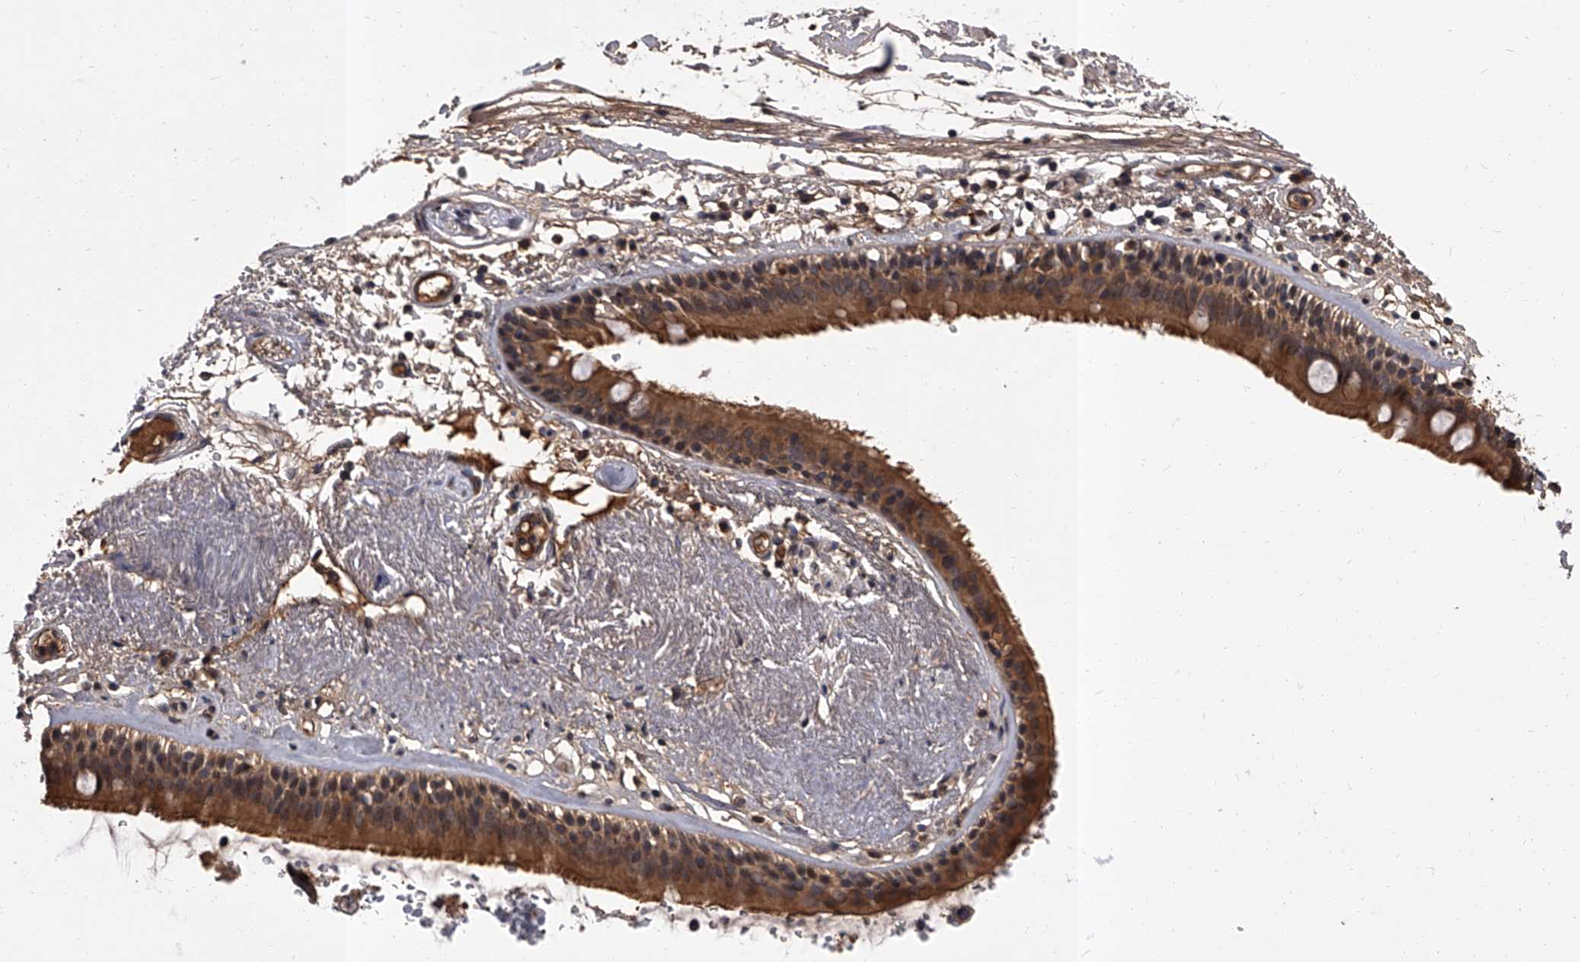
{"staining": {"intensity": "moderate", "quantity": "25%-75%", "location": "cytoplasmic/membranous"}, "tissue": "adipose tissue", "cell_type": "Adipocytes", "image_type": "normal", "snomed": [{"axis": "morphology", "description": "Normal tissue, NOS"}, {"axis": "topography", "description": "Cartilage tissue"}], "caption": "Brown immunohistochemical staining in normal human adipose tissue displays moderate cytoplasmic/membranous positivity in approximately 25%-75% of adipocytes.", "gene": "SLC18B1", "patient": {"sex": "female", "age": 63}}